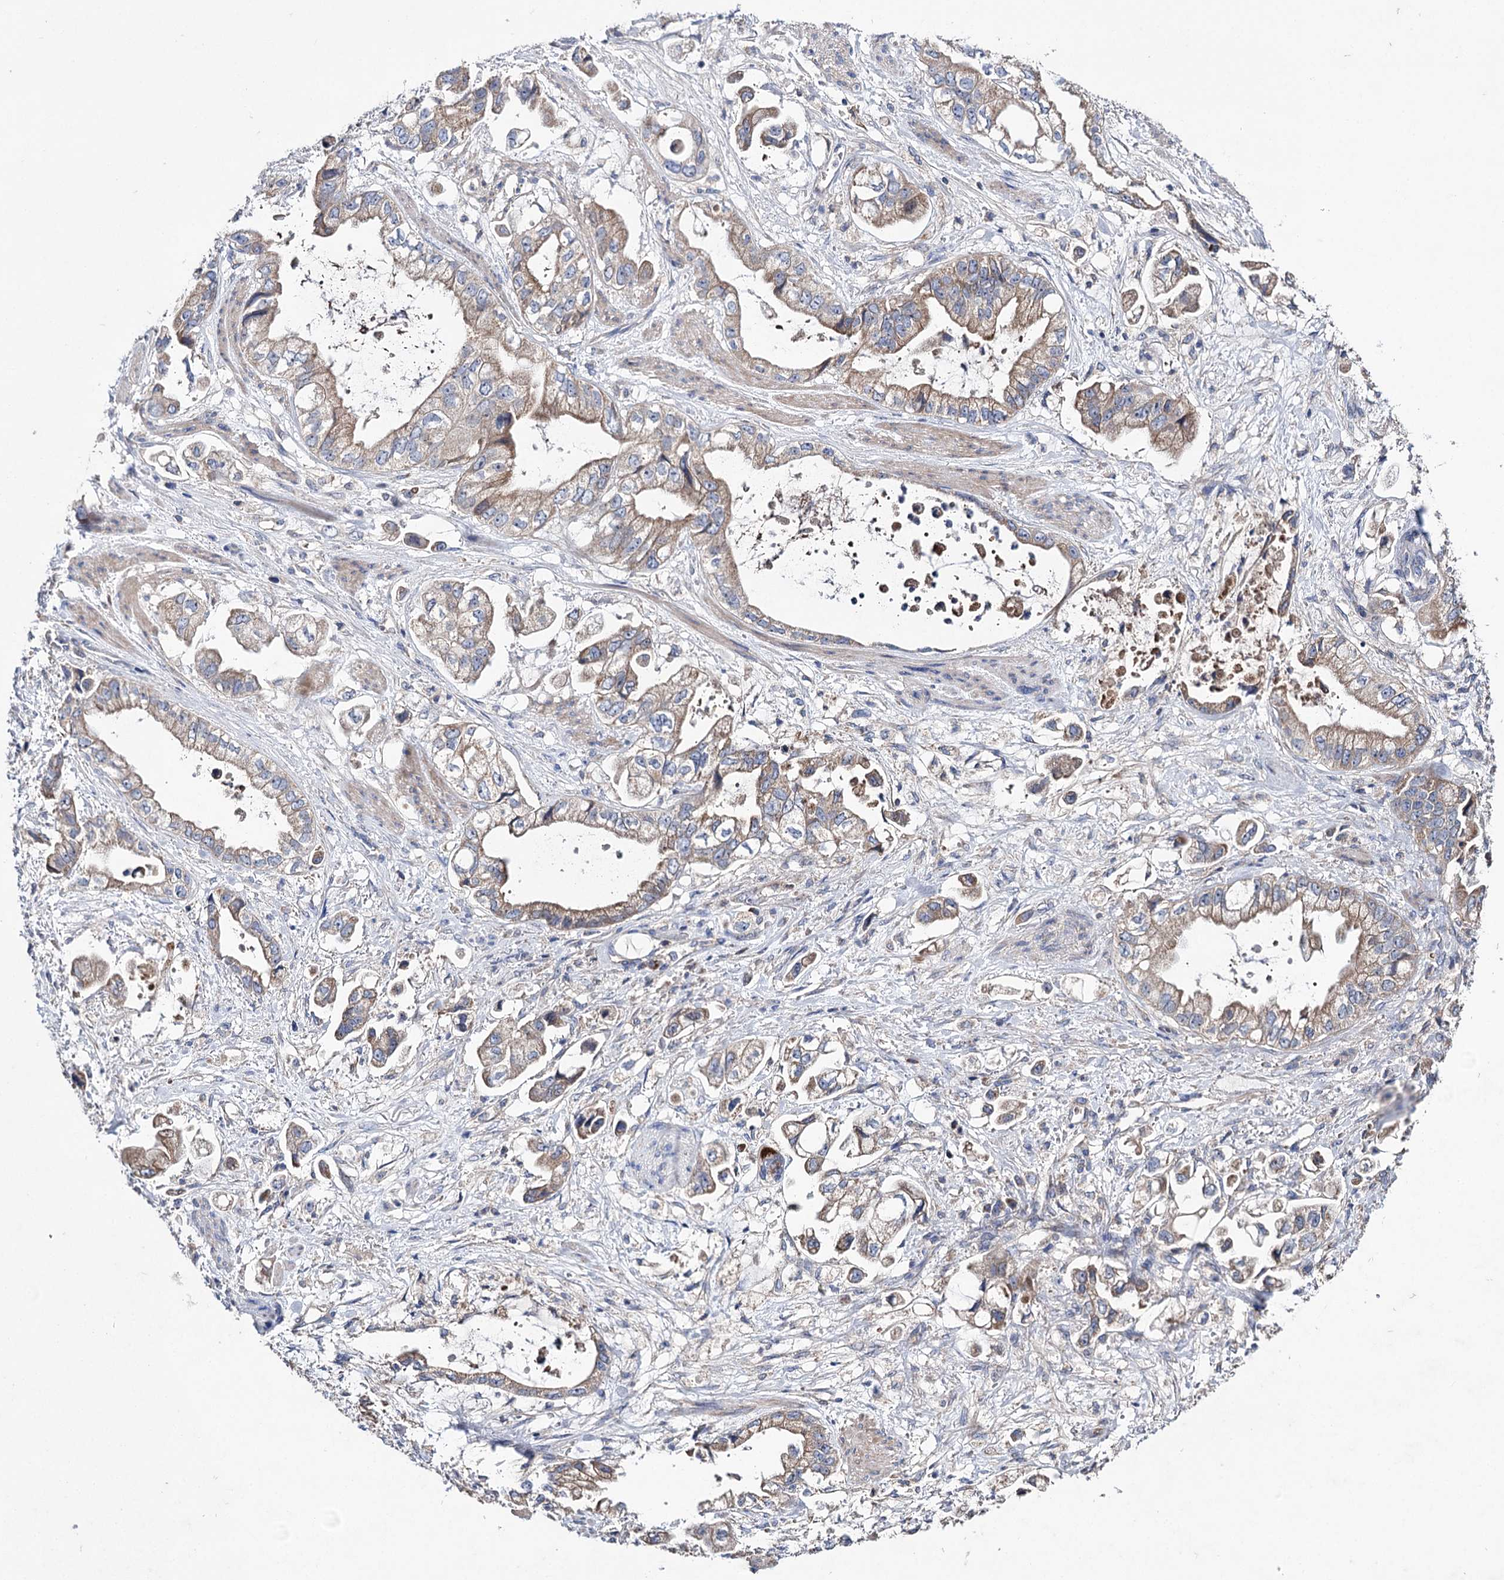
{"staining": {"intensity": "weak", "quantity": "25%-75%", "location": "cytoplasmic/membranous"}, "tissue": "stomach cancer", "cell_type": "Tumor cells", "image_type": "cancer", "snomed": [{"axis": "morphology", "description": "Adenocarcinoma, NOS"}, {"axis": "topography", "description": "Stomach"}], "caption": "Stomach cancer (adenocarcinoma) stained with immunohistochemistry (IHC) demonstrates weak cytoplasmic/membranous staining in about 25%-75% of tumor cells.", "gene": "CLPB", "patient": {"sex": "male", "age": 62}}